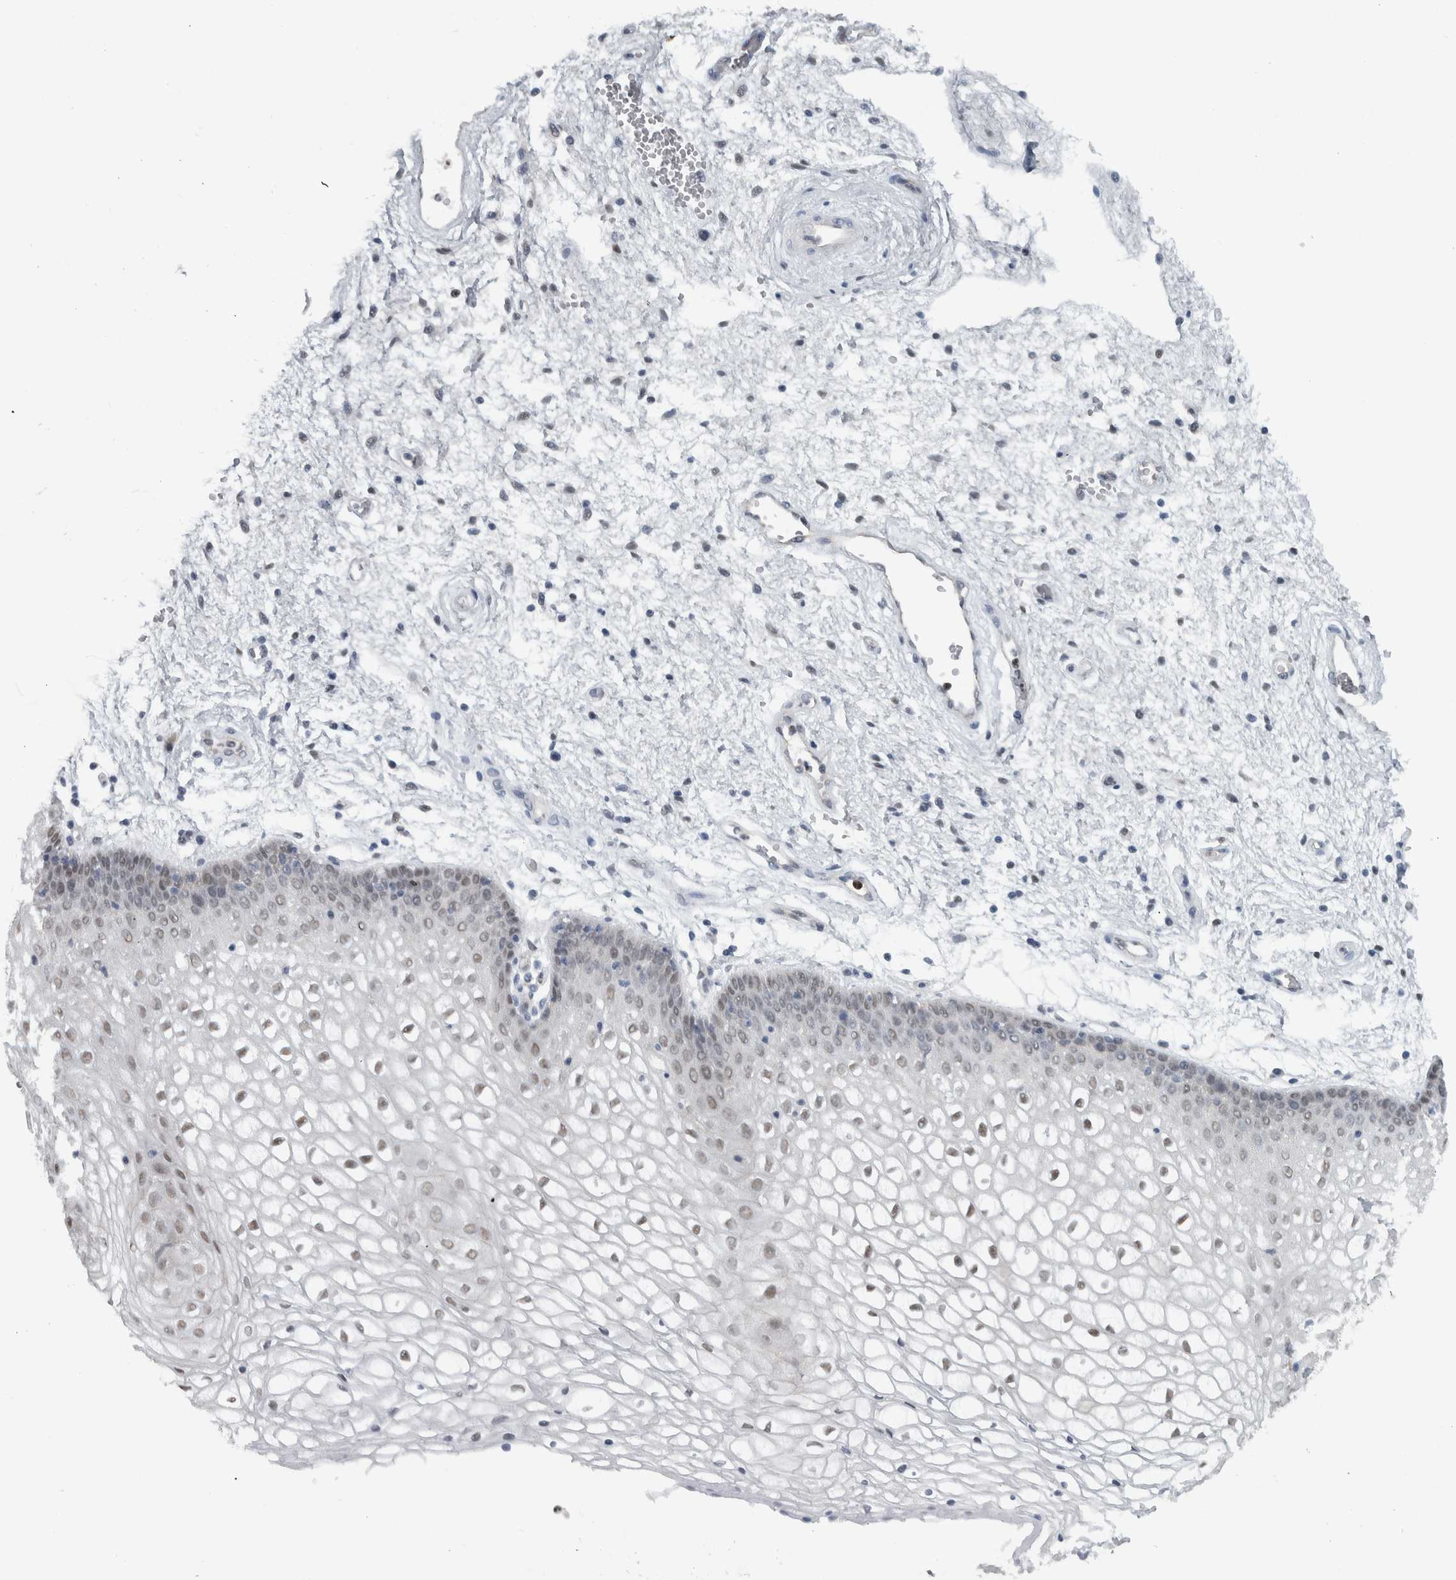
{"staining": {"intensity": "weak", "quantity": "25%-75%", "location": "nuclear"}, "tissue": "vagina", "cell_type": "Squamous epithelial cells", "image_type": "normal", "snomed": [{"axis": "morphology", "description": "Normal tissue, NOS"}, {"axis": "topography", "description": "Vagina"}], "caption": "Vagina stained with DAB (3,3'-diaminobenzidine) immunohistochemistry shows low levels of weak nuclear expression in approximately 25%-75% of squamous epithelial cells.", "gene": "ADPRM", "patient": {"sex": "female", "age": 34}}